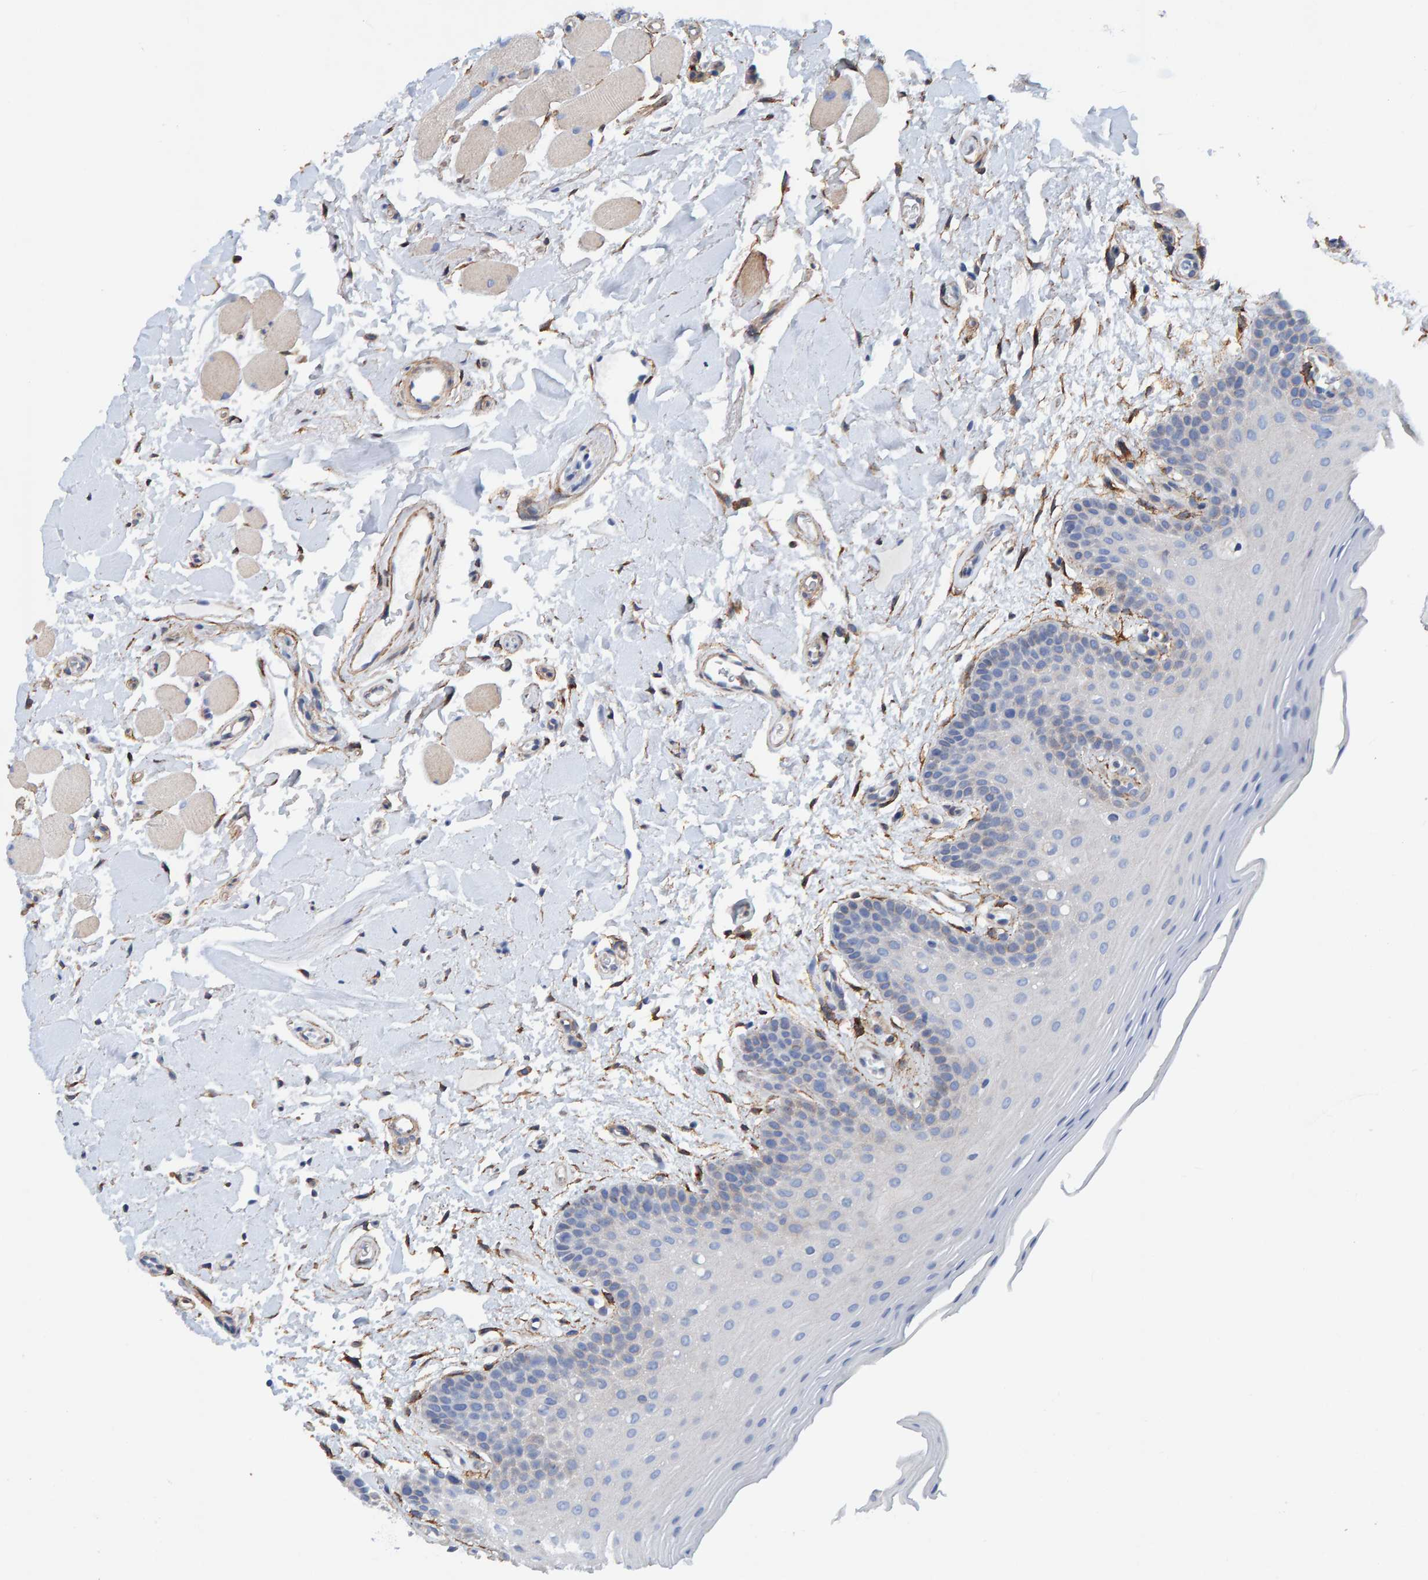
{"staining": {"intensity": "negative", "quantity": "none", "location": "none"}, "tissue": "oral mucosa", "cell_type": "Squamous epithelial cells", "image_type": "normal", "snomed": [{"axis": "morphology", "description": "Normal tissue, NOS"}, {"axis": "topography", "description": "Oral tissue"}], "caption": "Benign oral mucosa was stained to show a protein in brown. There is no significant staining in squamous epithelial cells.", "gene": "LRP1", "patient": {"sex": "male", "age": 62}}